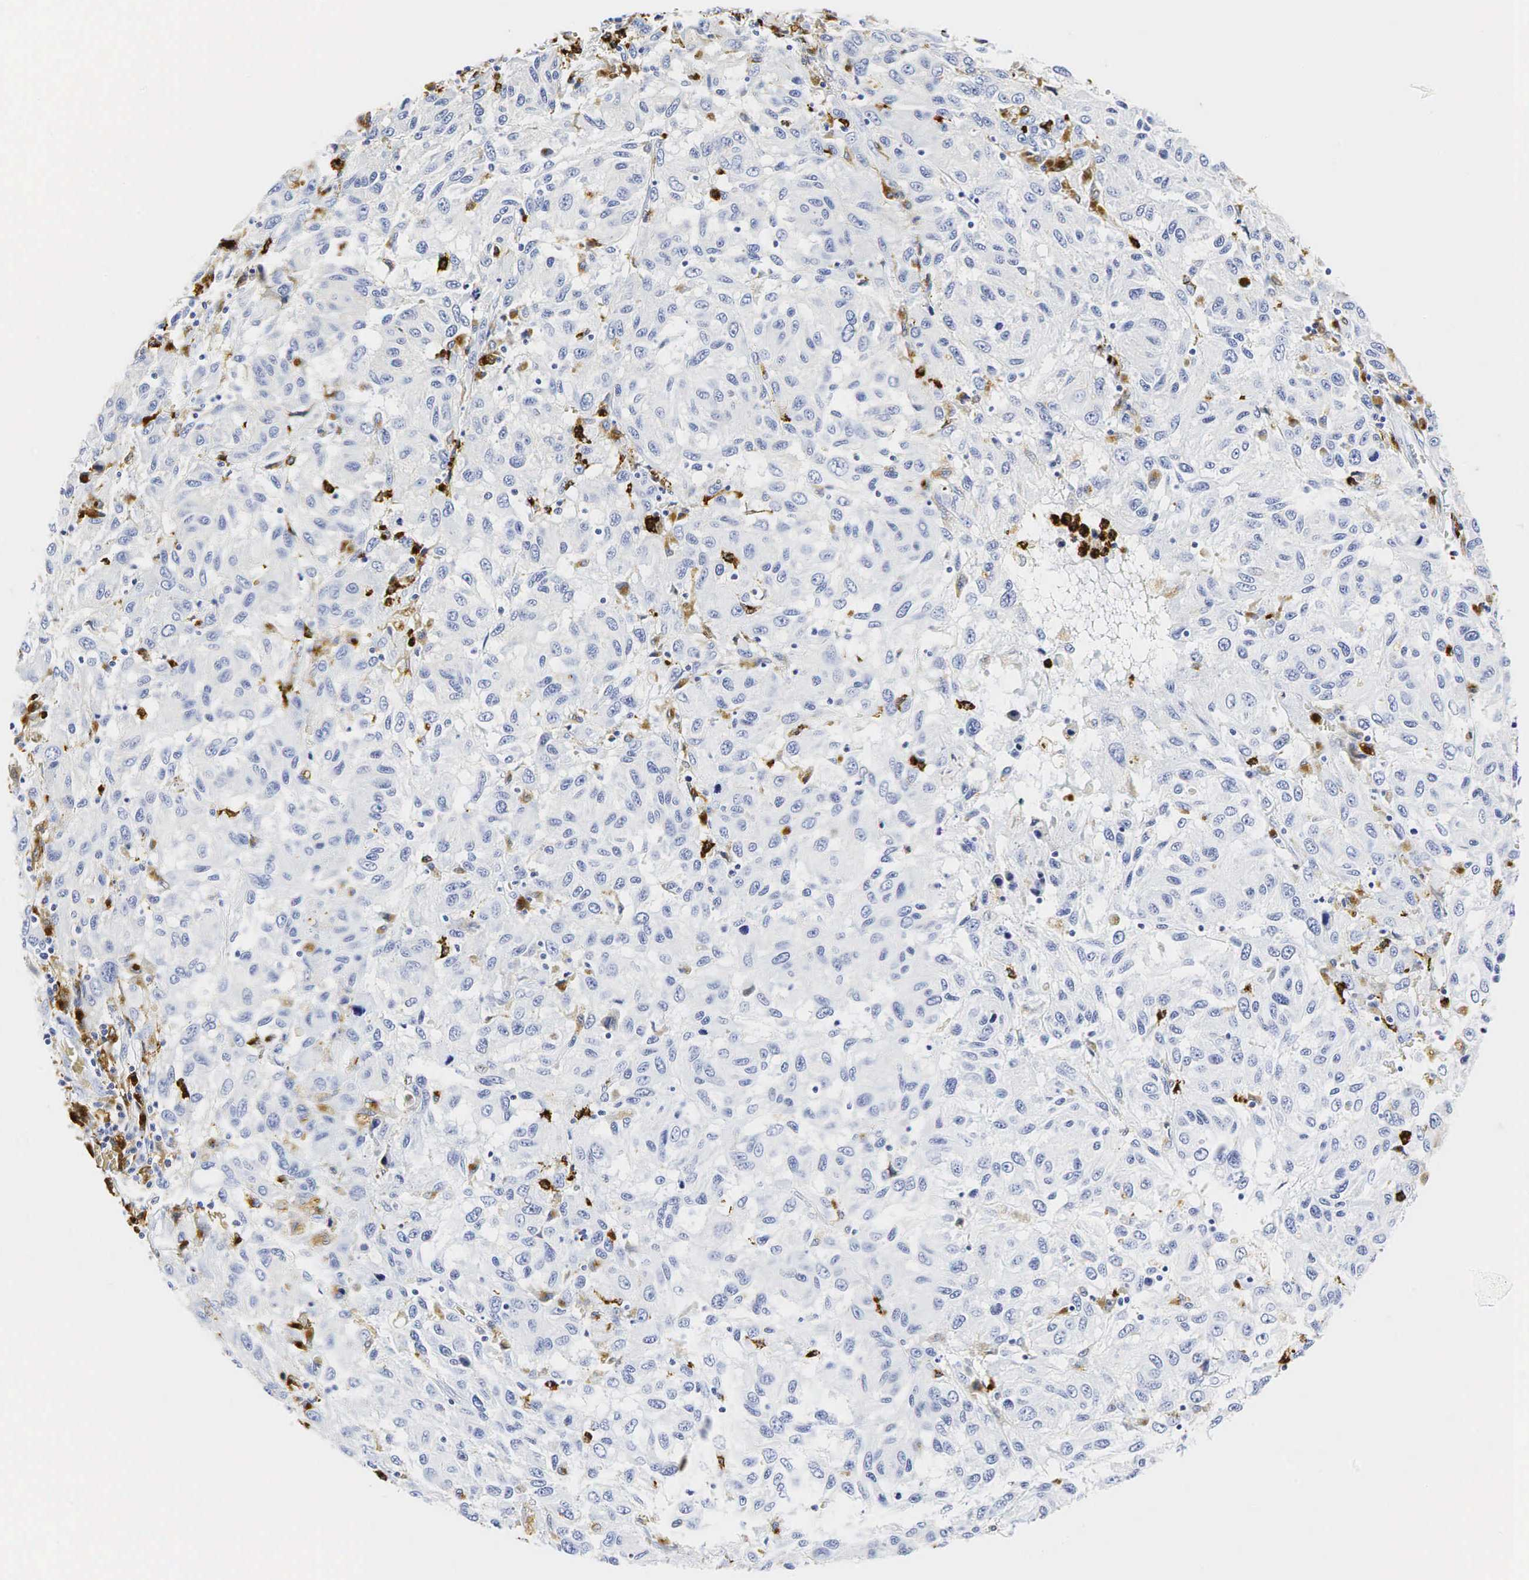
{"staining": {"intensity": "negative", "quantity": "none", "location": "none"}, "tissue": "melanoma", "cell_type": "Tumor cells", "image_type": "cancer", "snomed": [{"axis": "morphology", "description": "Malignant melanoma, NOS"}, {"axis": "topography", "description": "Skin"}], "caption": "Melanoma stained for a protein using IHC reveals no expression tumor cells.", "gene": "LYZ", "patient": {"sex": "female", "age": 77}}